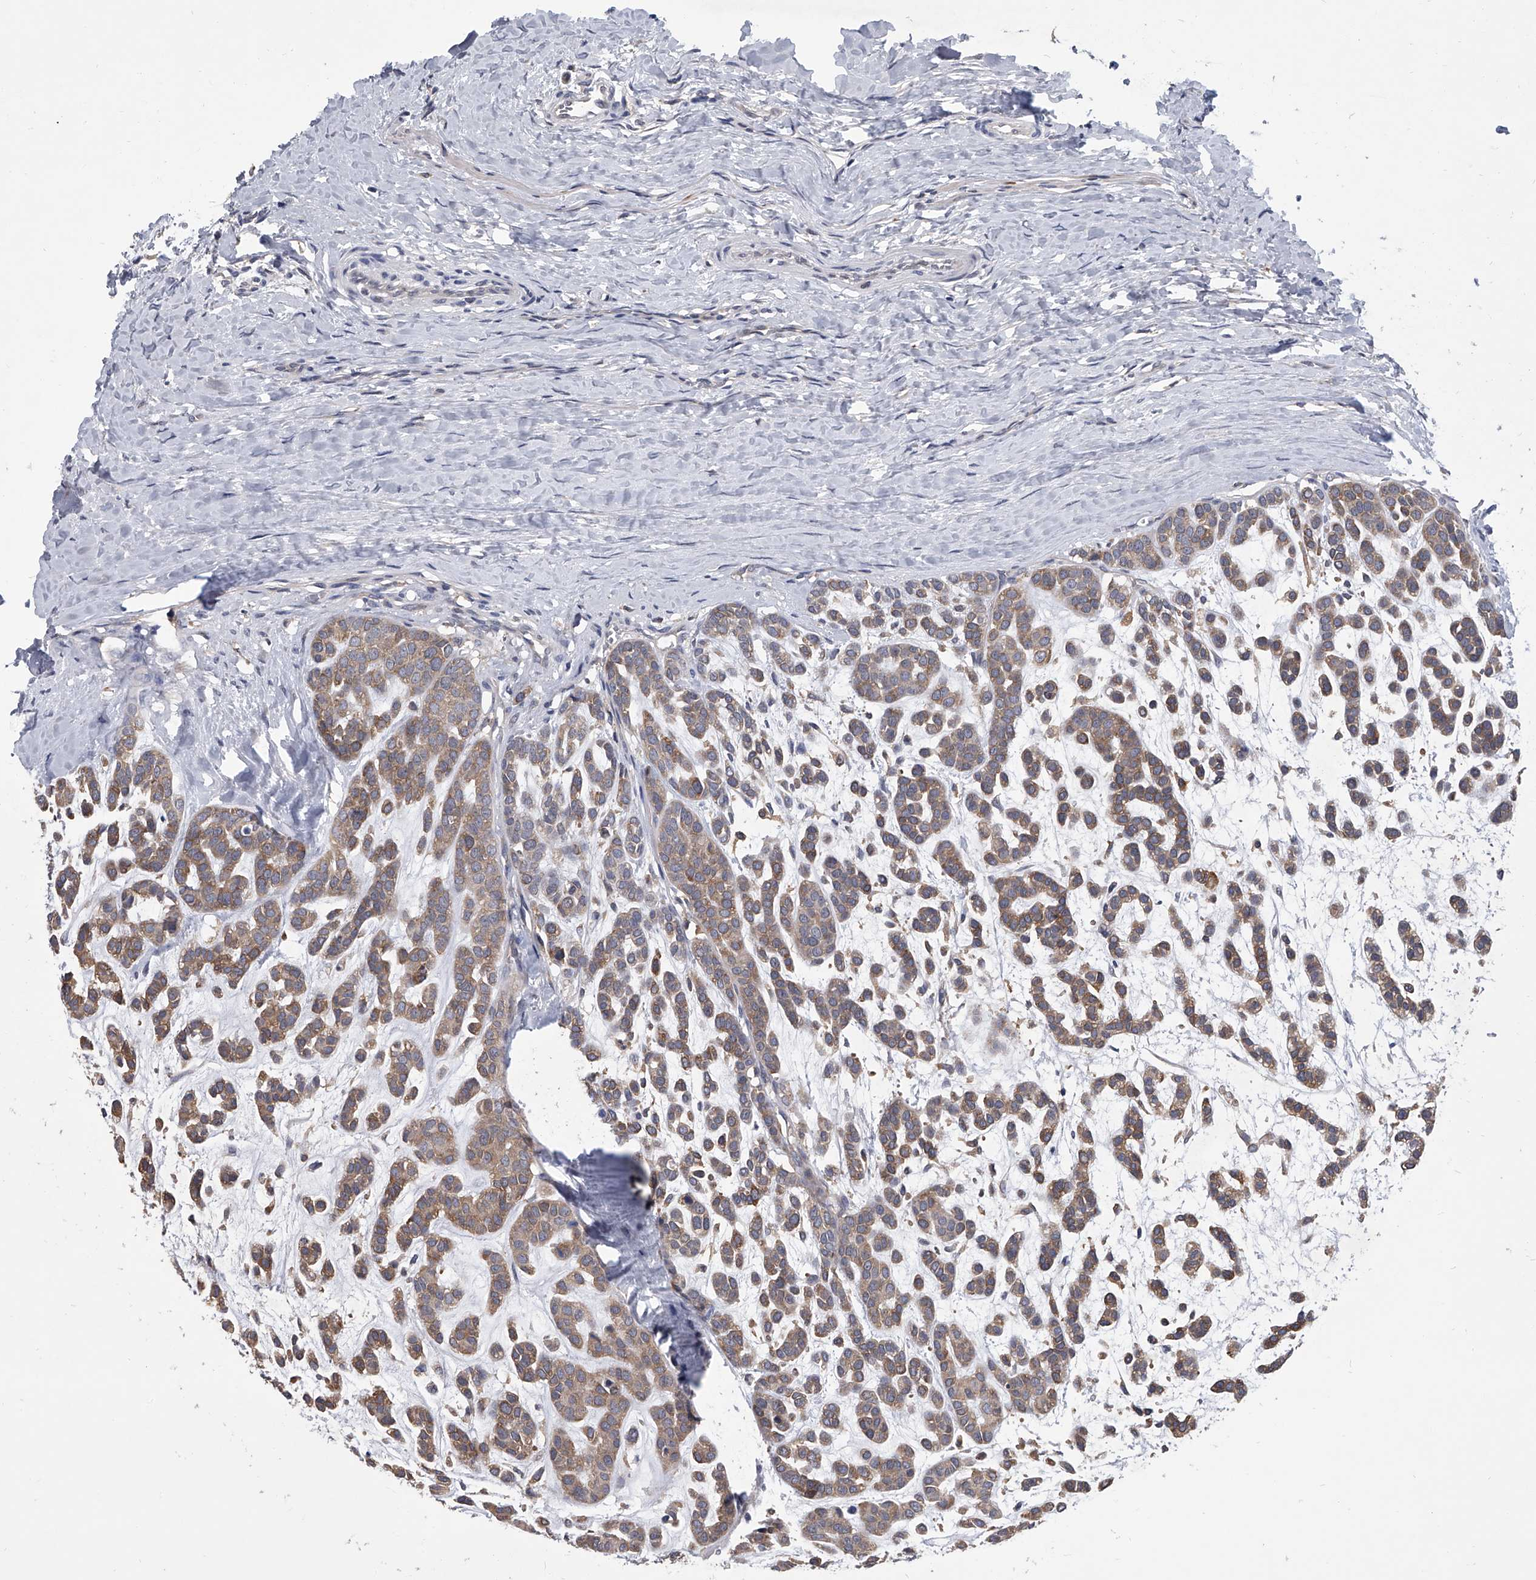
{"staining": {"intensity": "weak", "quantity": ">75%", "location": "cytoplasmic/membranous"}, "tissue": "head and neck cancer", "cell_type": "Tumor cells", "image_type": "cancer", "snomed": [{"axis": "morphology", "description": "Adenocarcinoma, NOS"}, {"axis": "morphology", "description": "Adenoma, NOS"}, {"axis": "topography", "description": "Head-Neck"}], "caption": "Adenocarcinoma (head and neck) tissue exhibits weak cytoplasmic/membranous positivity in approximately >75% of tumor cells", "gene": "MAP4K3", "patient": {"sex": "female", "age": 55}}